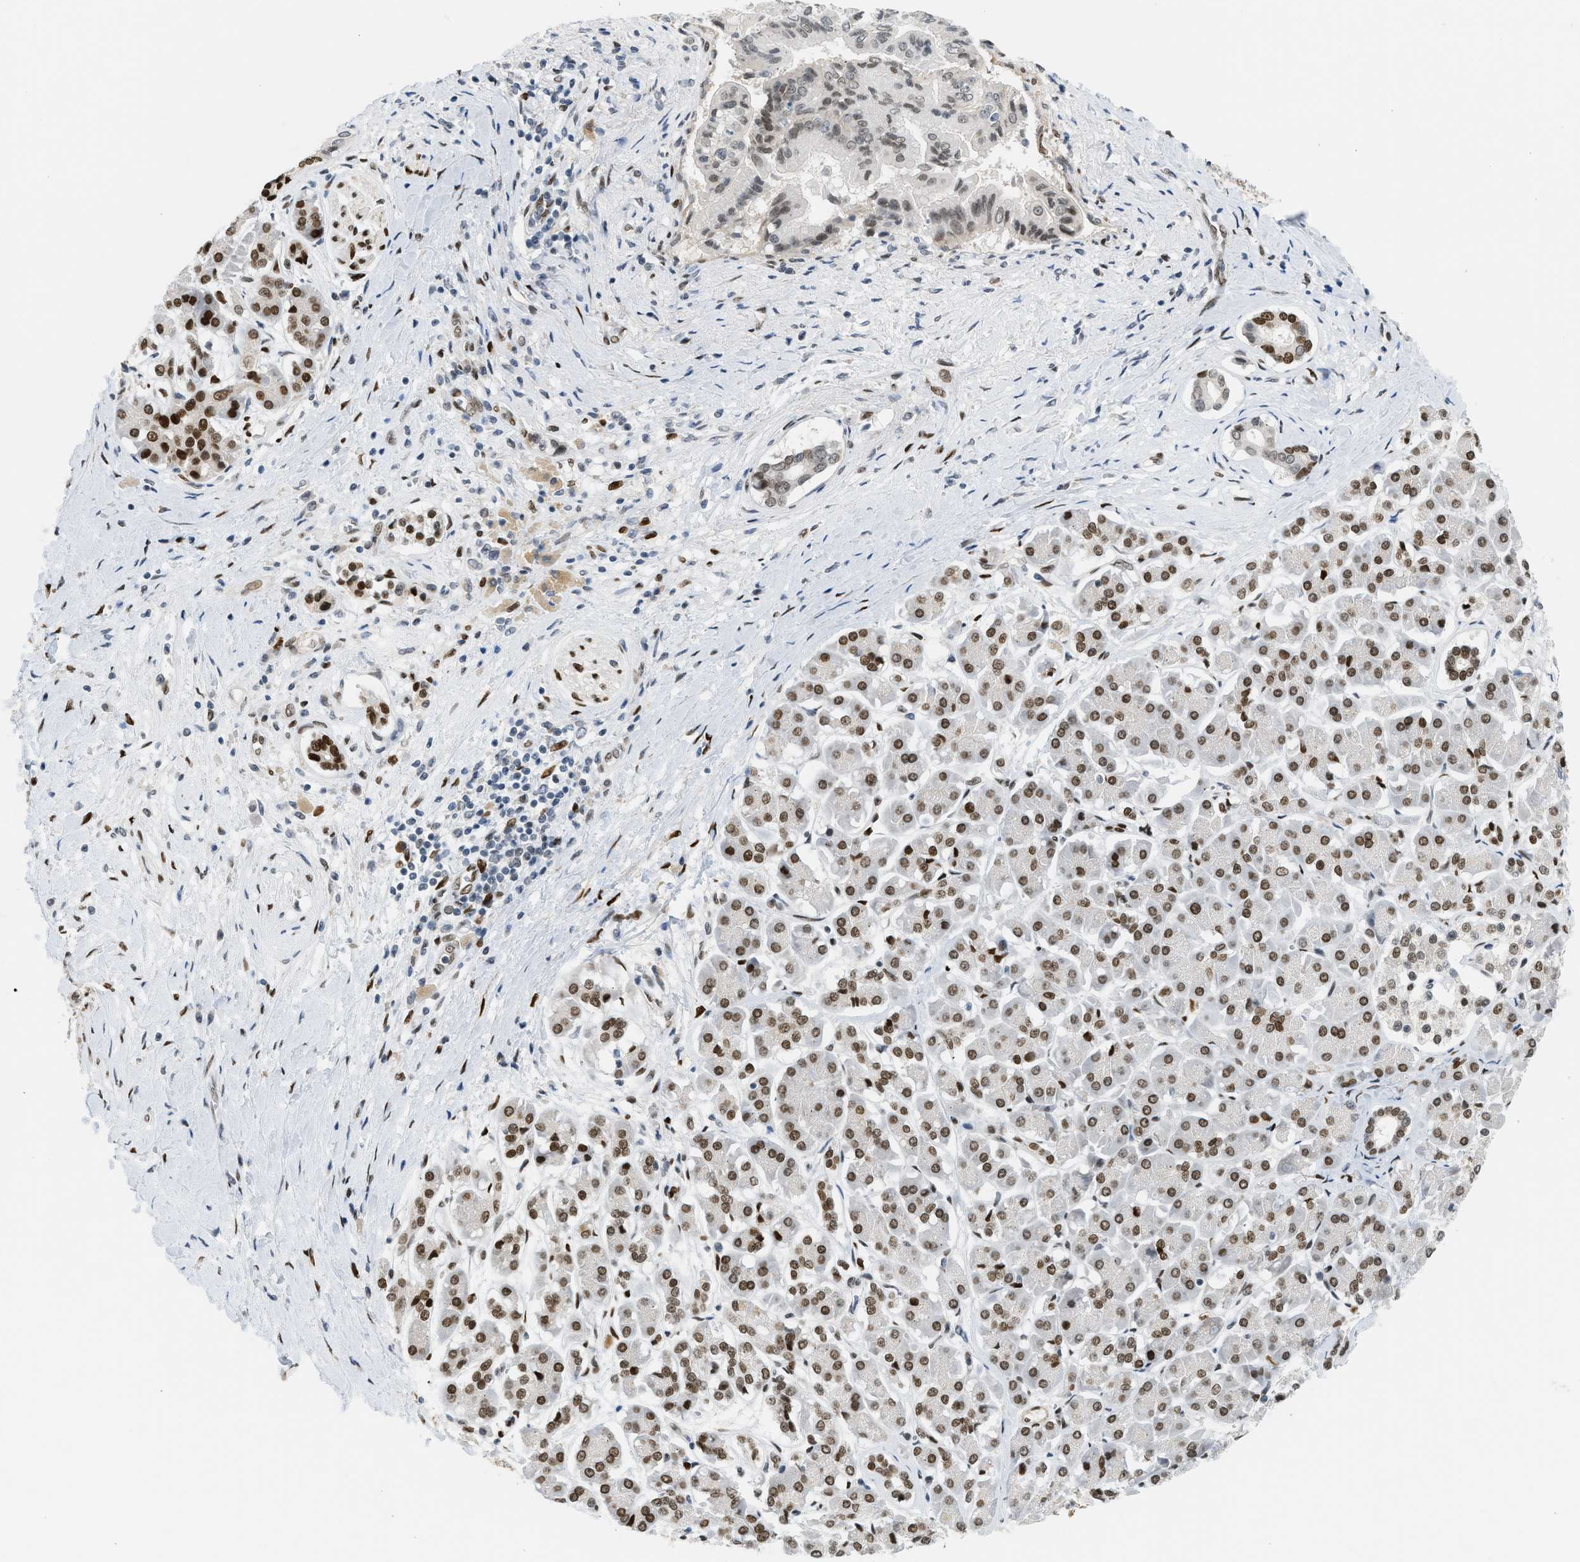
{"staining": {"intensity": "weak", "quantity": ">75%", "location": "nuclear"}, "tissue": "pancreatic cancer", "cell_type": "Tumor cells", "image_type": "cancer", "snomed": [{"axis": "morphology", "description": "Adenocarcinoma, NOS"}, {"axis": "topography", "description": "Pancreas"}], "caption": "This micrograph shows pancreatic cancer (adenocarcinoma) stained with immunohistochemistry to label a protein in brown. The nuclear of tumor cells show weak positivity for the protein. Nuclei are counter-stained blue.", "gene": "ZBTB20", "patient": {"sex": "male", "age": 55}}